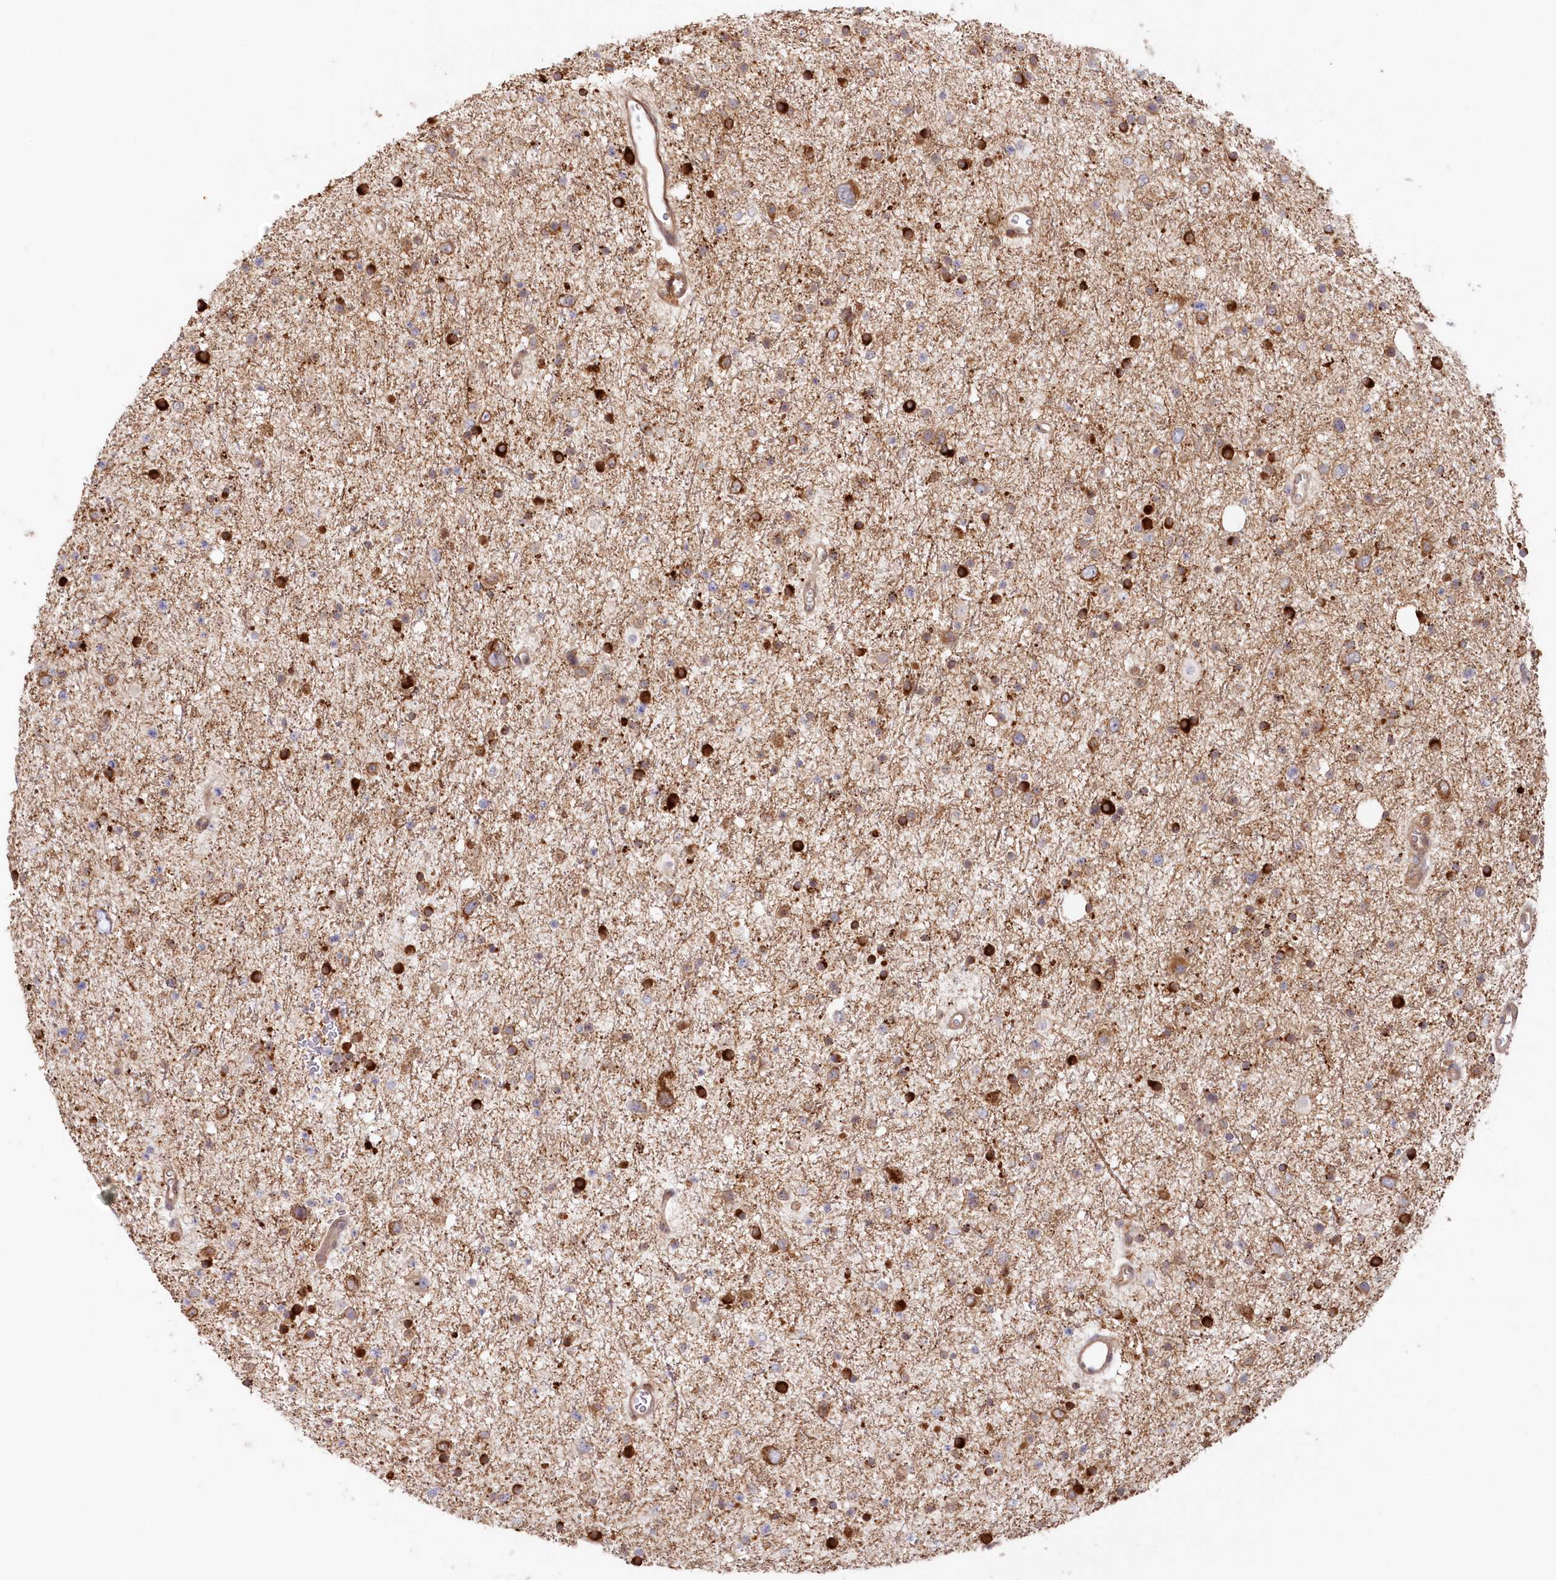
{"staining": {"intensity": "moderate", "quantity": "25%-75%", "location": "cytoplasmic/membranous"}, "tissue": "glioma", "cell_type": "Tumor cells", "image_type": "cancer", "snomed": [{"axis": "morphology", "description": "Glioma, malignant, Low grade"}, {"axis": "topography", "description": "Brain"}], "caption": "Malignant glioma (low-grade) tissue shows moderate cytoplasmic/membranous positivity in about 25%-75% of tumor cells, visualized by immunohistochemistry.", "gene": "GBE1", "patient": {"sex": "female", "age": 37}}